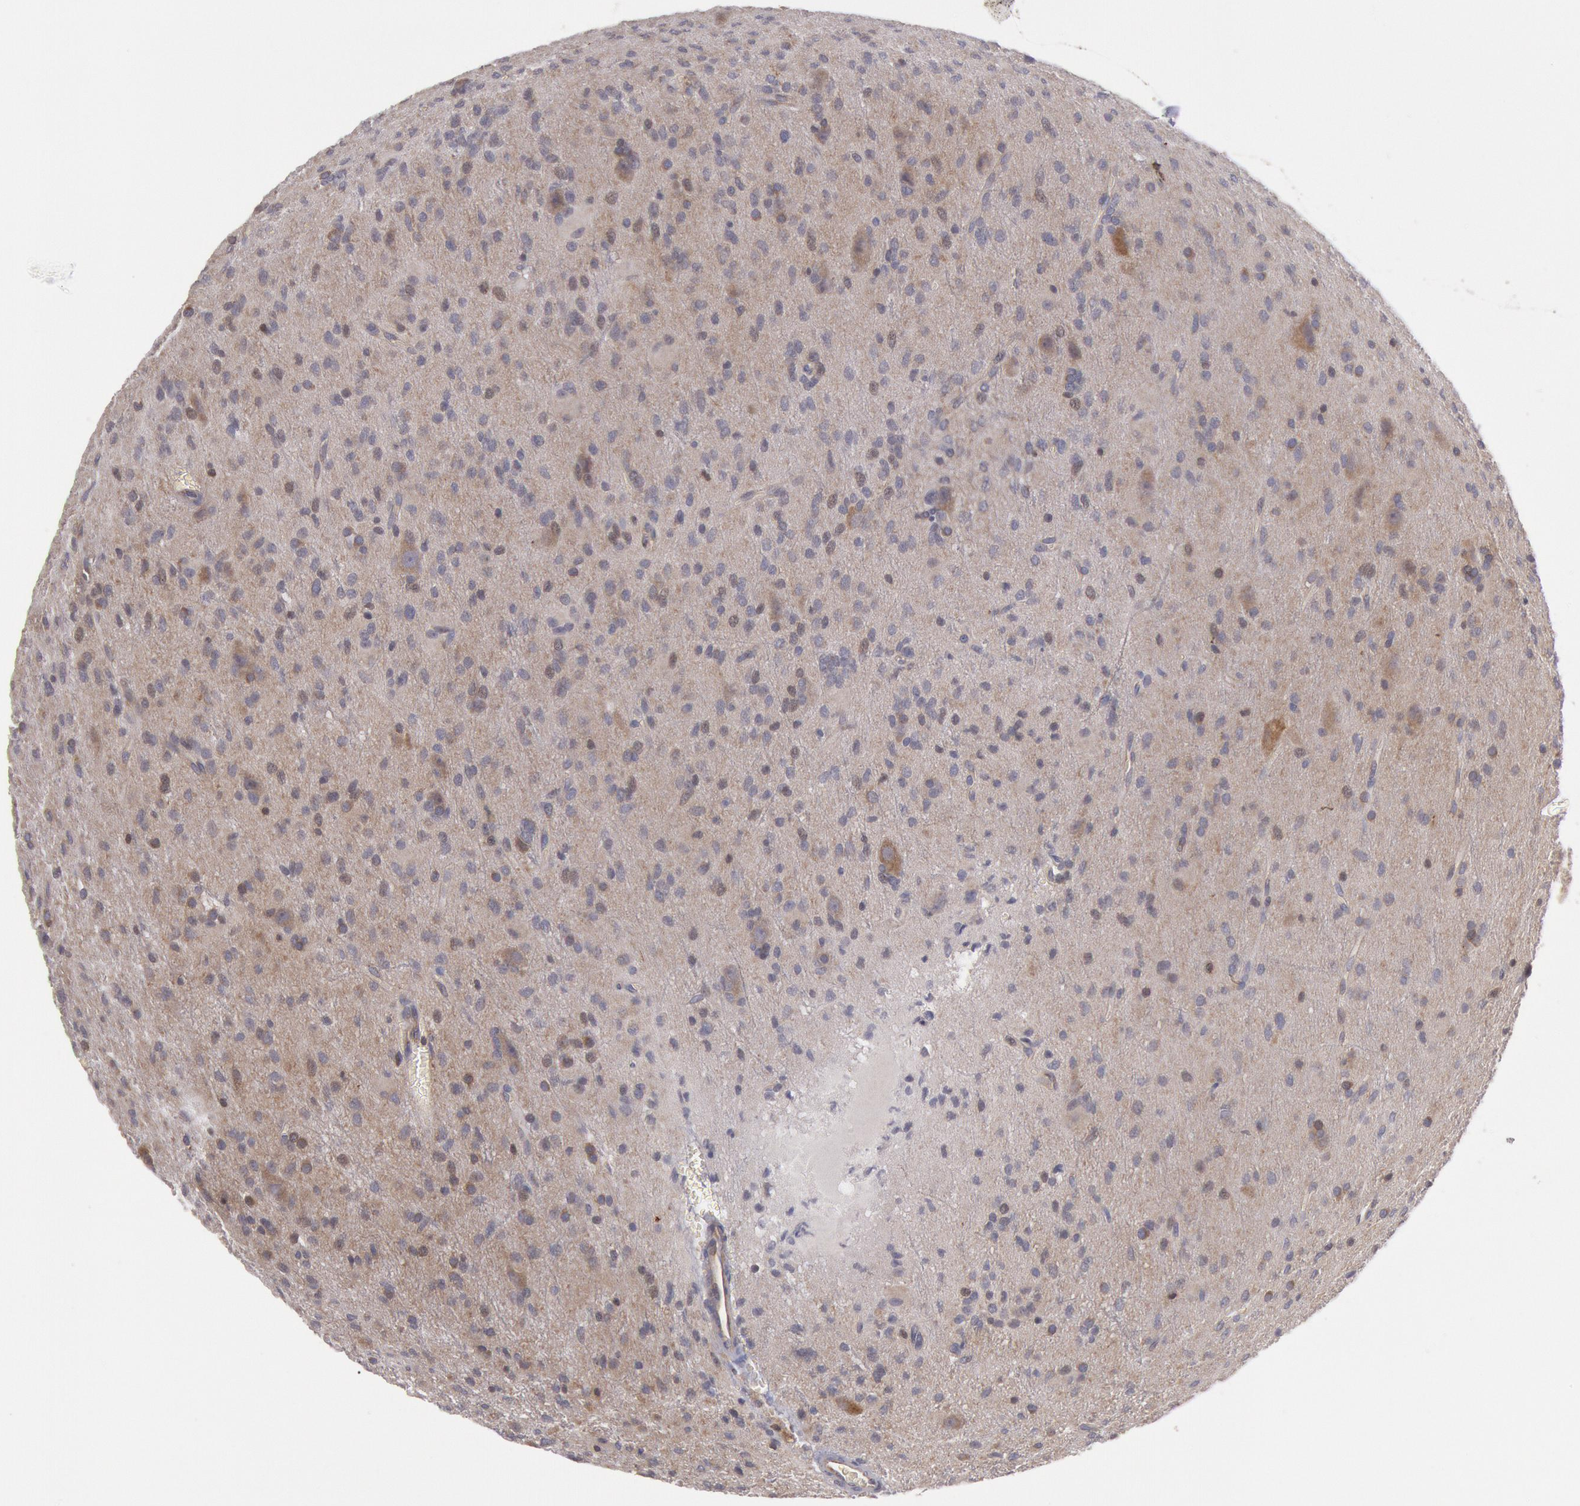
{"staining": {"intensity": "weak", "quantity": "<25%", "location": "cytoplasmic/membranous"}, "tissue": "glioma", "cell_type": "Tumor cells", "image_type": "cancer", "snomed": [{"axis": "morphology", "description": "Glioma, malignant, Low grade"}, {"axis": "topography", "description": "Brain"}], "caption": "DAB (3,3'-diaminobenzidine) immunohistochemical staining of malignant low-grade glioma displays no significant staining in tumor cells.", "gene": "PIK3R1", "patient": {"sex": "female", "age": 15}}